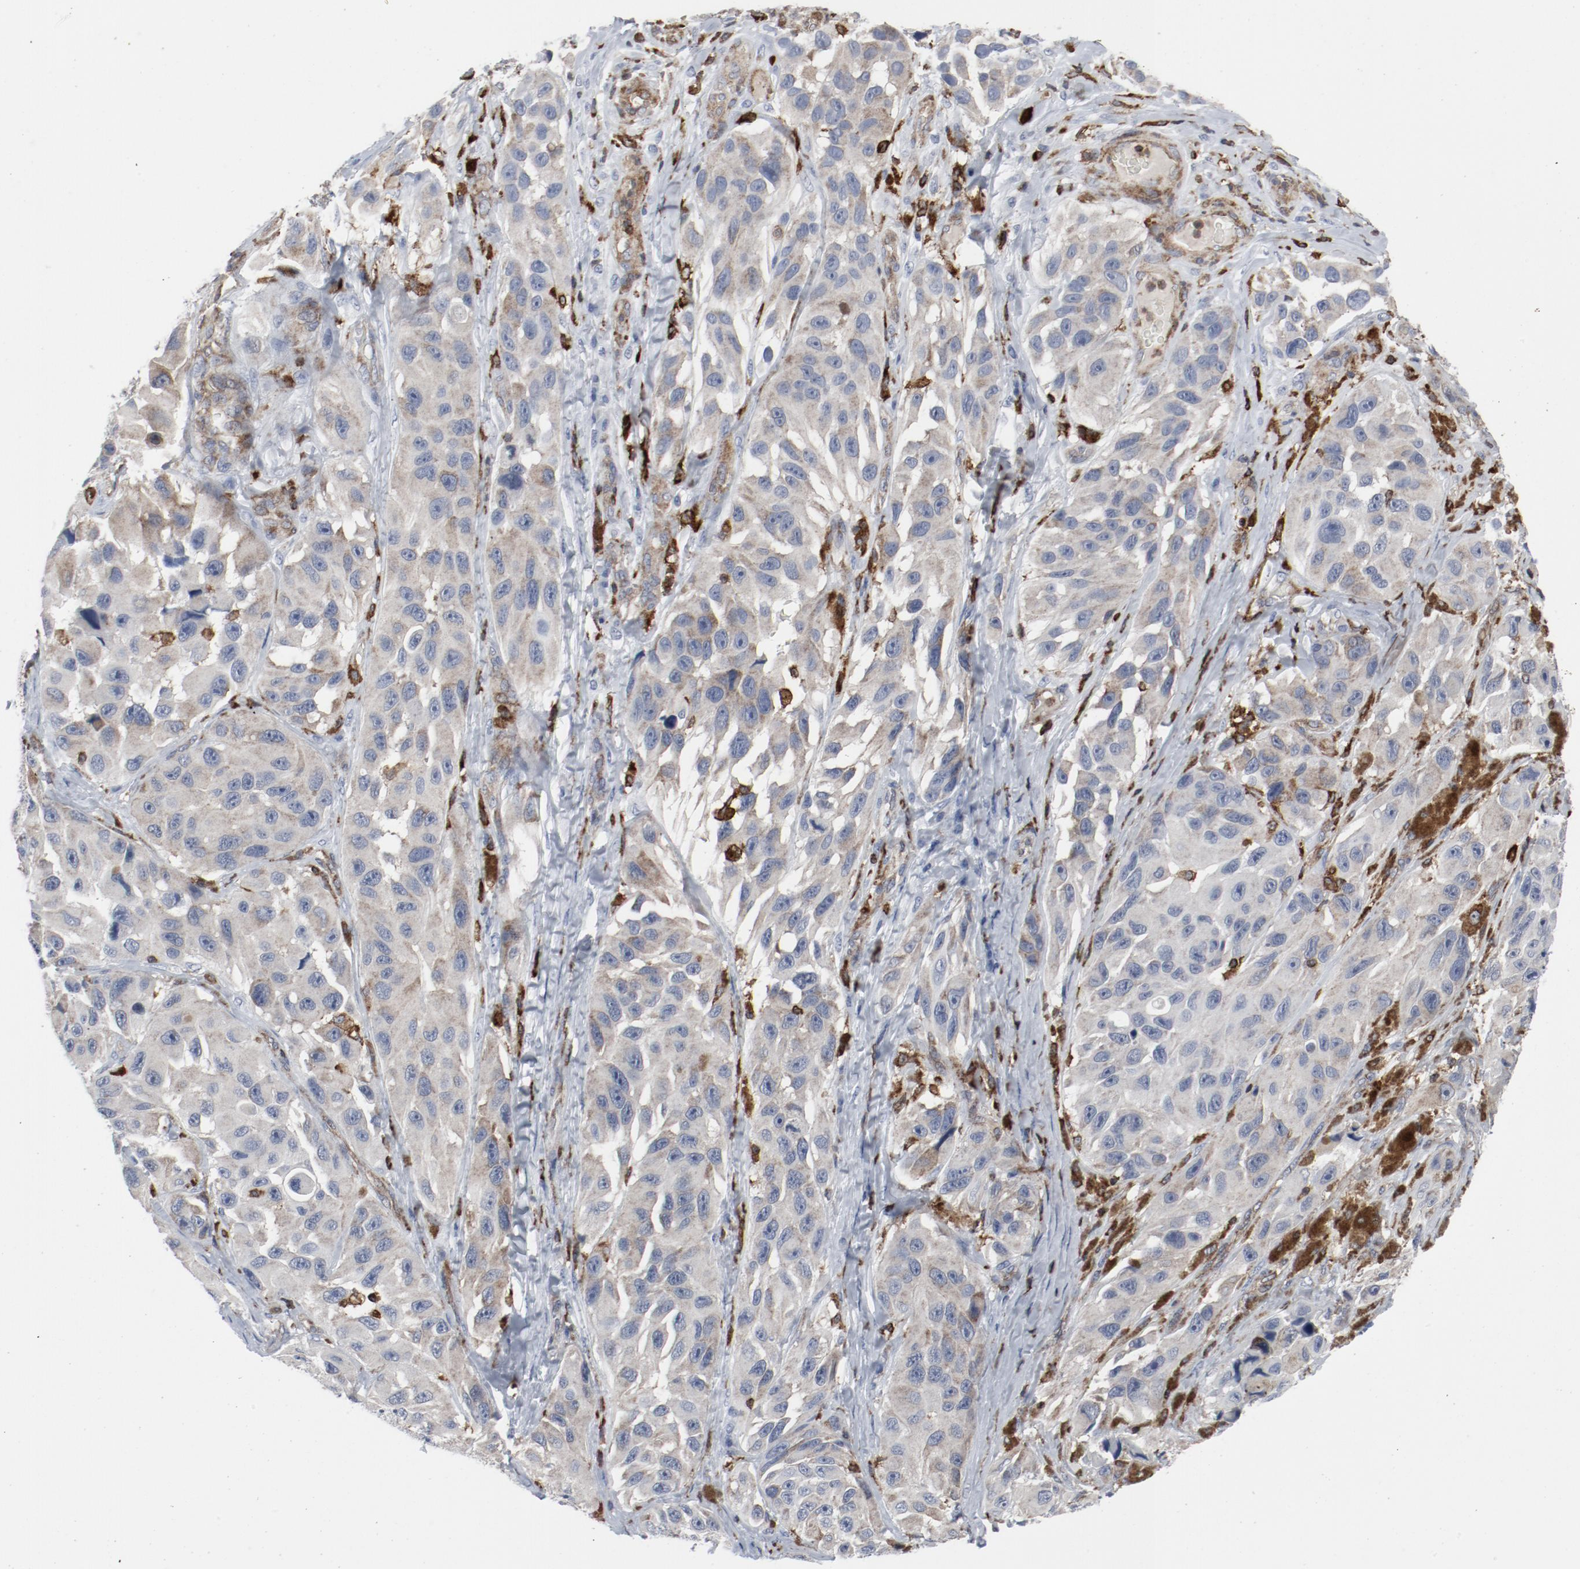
{"staining": {"intensity": "weak", "quantity": ">75%", "location": "cytoplasmic/membranous"}, "tissue": "melanoma", "cell_type": "Tumor cells", "image_type": "cancer", "snomed": [{"axis": "morphology", "description": "Malignant melanoma, NOS"}, {"axis": "topography", "description": "Skin"}], "caption": "This photomicrograph displays malignant melanoma stained with IHC to label a protein in brown. The cytoplasmic/membranous of tumor cells show weak positivity for the protein. Nuclei are counter-stained blue.", "gene": "LCP2", "patient": {"sex": "female", "age": 73}}